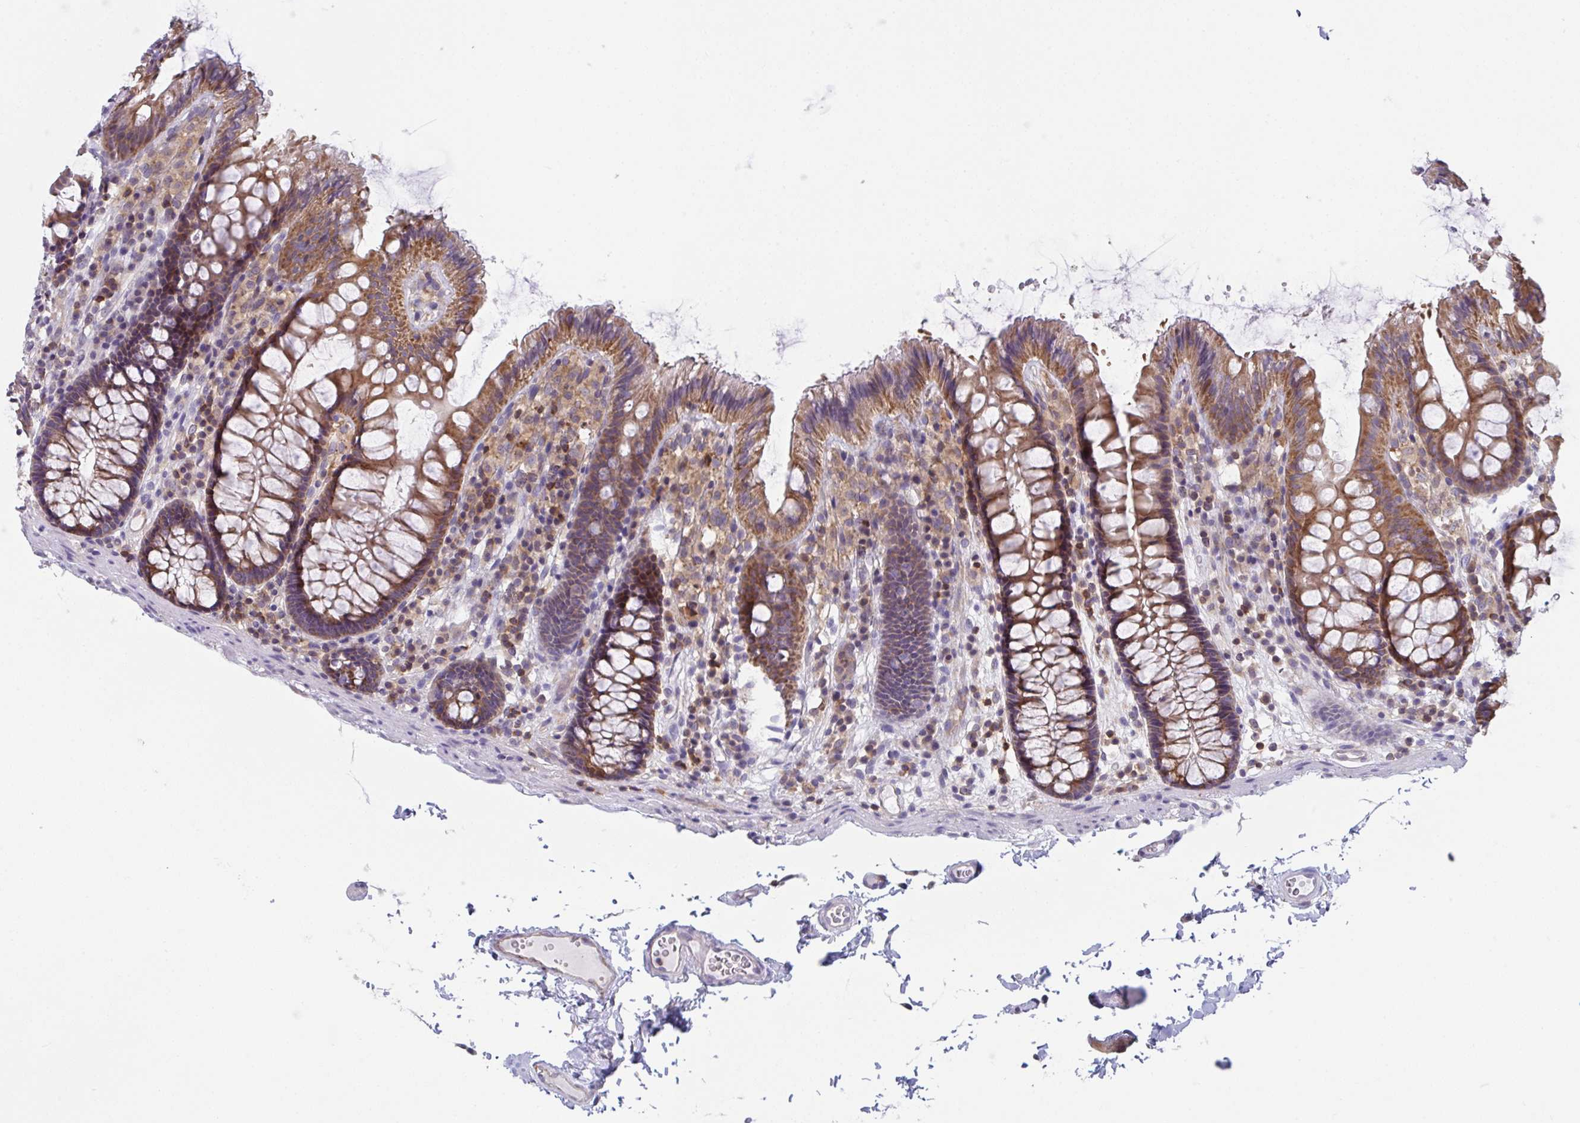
{"staining": {"intensity": "negative", "quantity": "none", "location": "none"}, "tissue": "colon", "cell_type": "Endothelial cells", "image_type": "normal", "snomed": [{"axis": "morphology", "description": "Normal tissue, NOS"}, {"axis": "topography", "description": "Colon"}], "caption": "Protein analysis of normal colon reveals no significant expression in endothelial cells. (Stains: DAB (3,3'-diaminobenzidine) IHC with hematoxylin counter stain, Microscopy: brightfield microscopy at high magnification).", "gene": "TANK", "patient": {"sex": "male", "age": 84}}